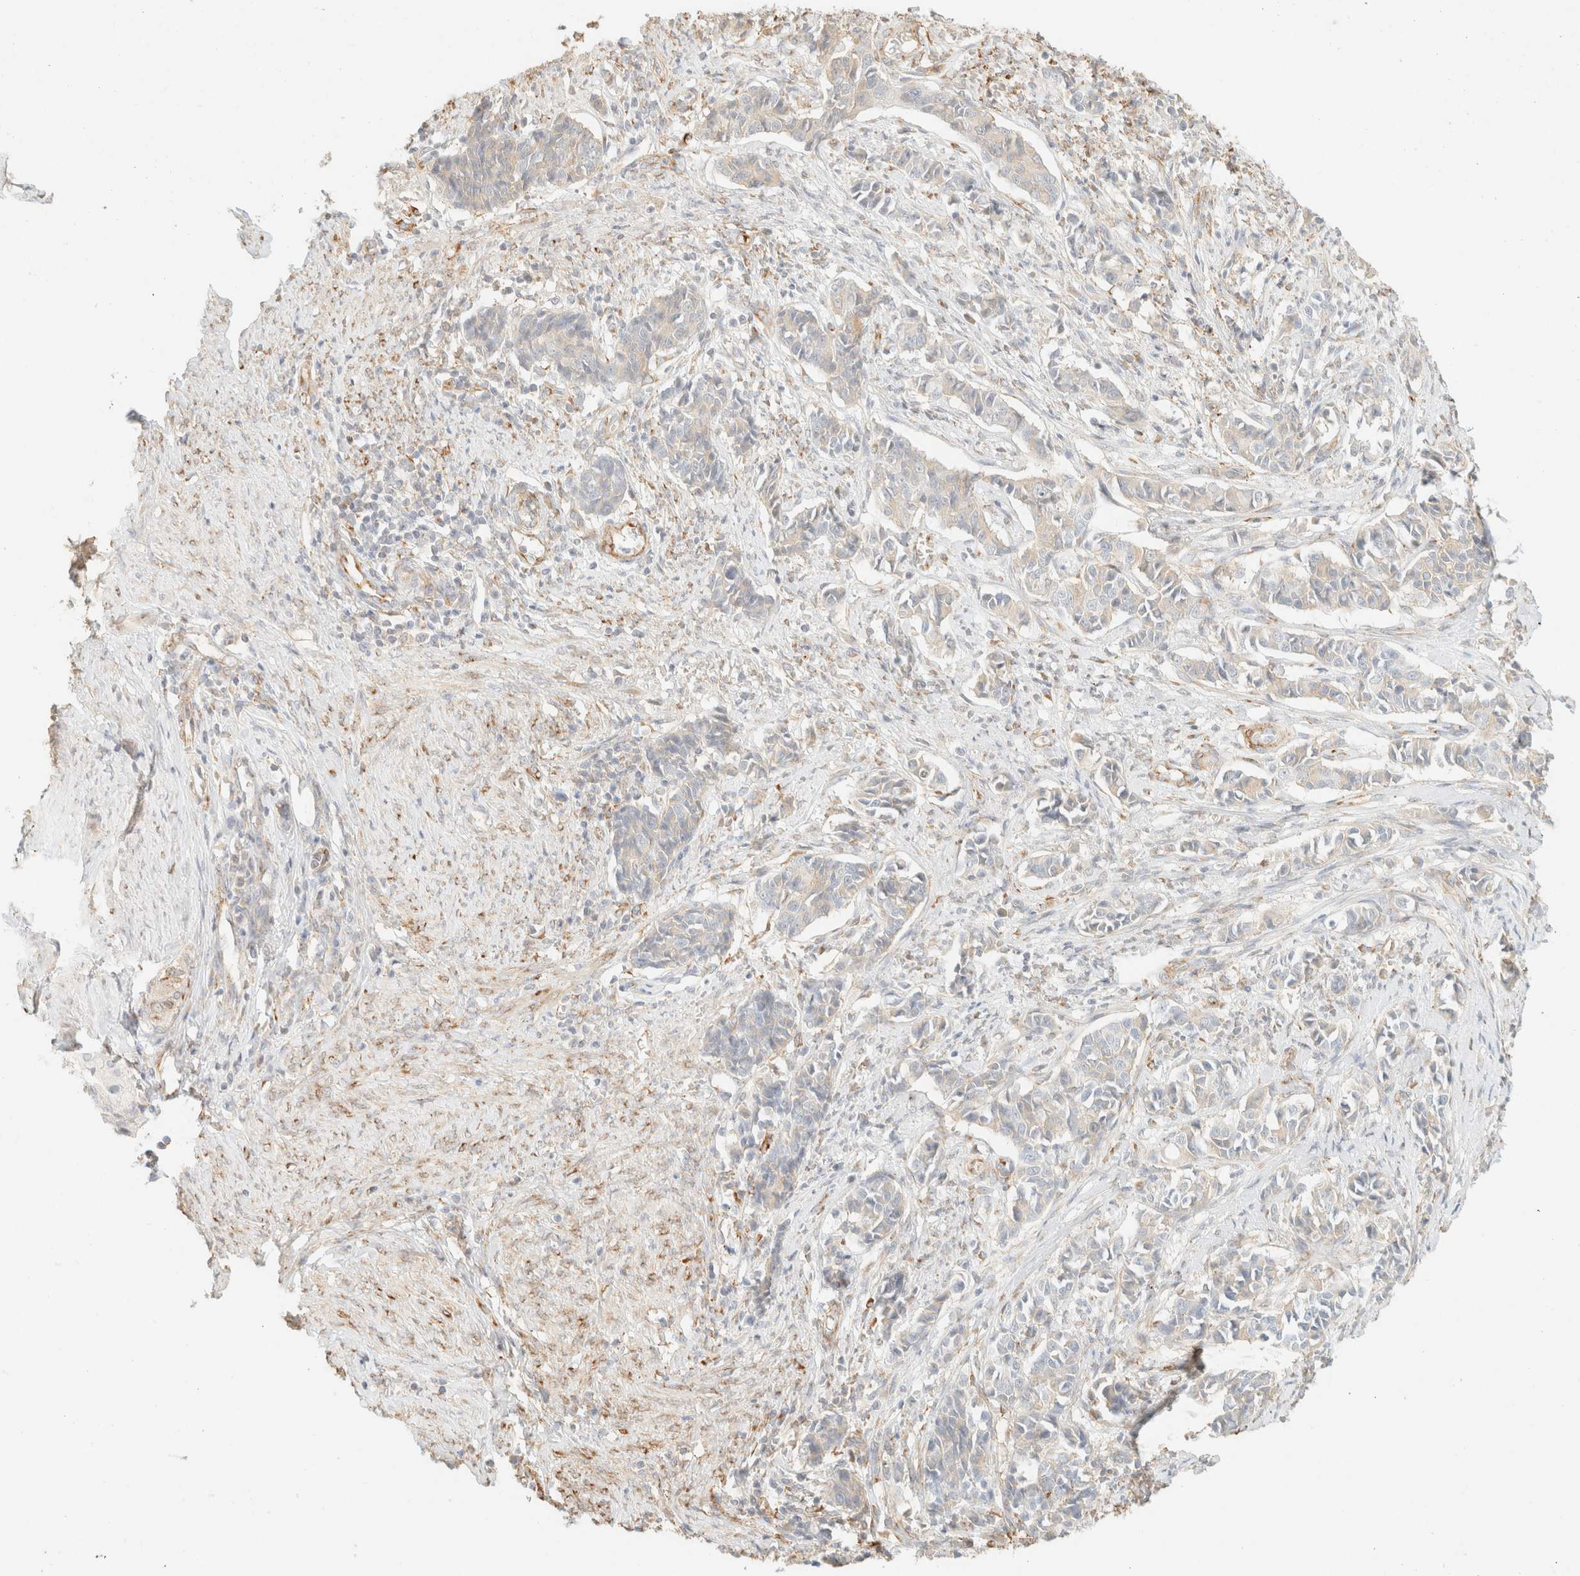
{"staining": {"intensity": "negative", "quantity": "none", "location": "none"}, "tissue": "cervical cancer", "cell_type": "Tumor cells", "image_type": "cancer", "snomed": [{"axis": "morphology", "description": "Normal tissue, NOS"}, {"axis": "morphology", "description": "Squamous cell carcinoma, NOS"}, {"axis": "topography", "description": "Cervix"}], "caption": "Squamous cell carcinoma (cervical) was stained to show a protein in brown. There is no significant expression in tumor cells. Nuclei are stained in blue.", "gene": "SPARCL1", "patient": {"sex": "female", "age": 35}}